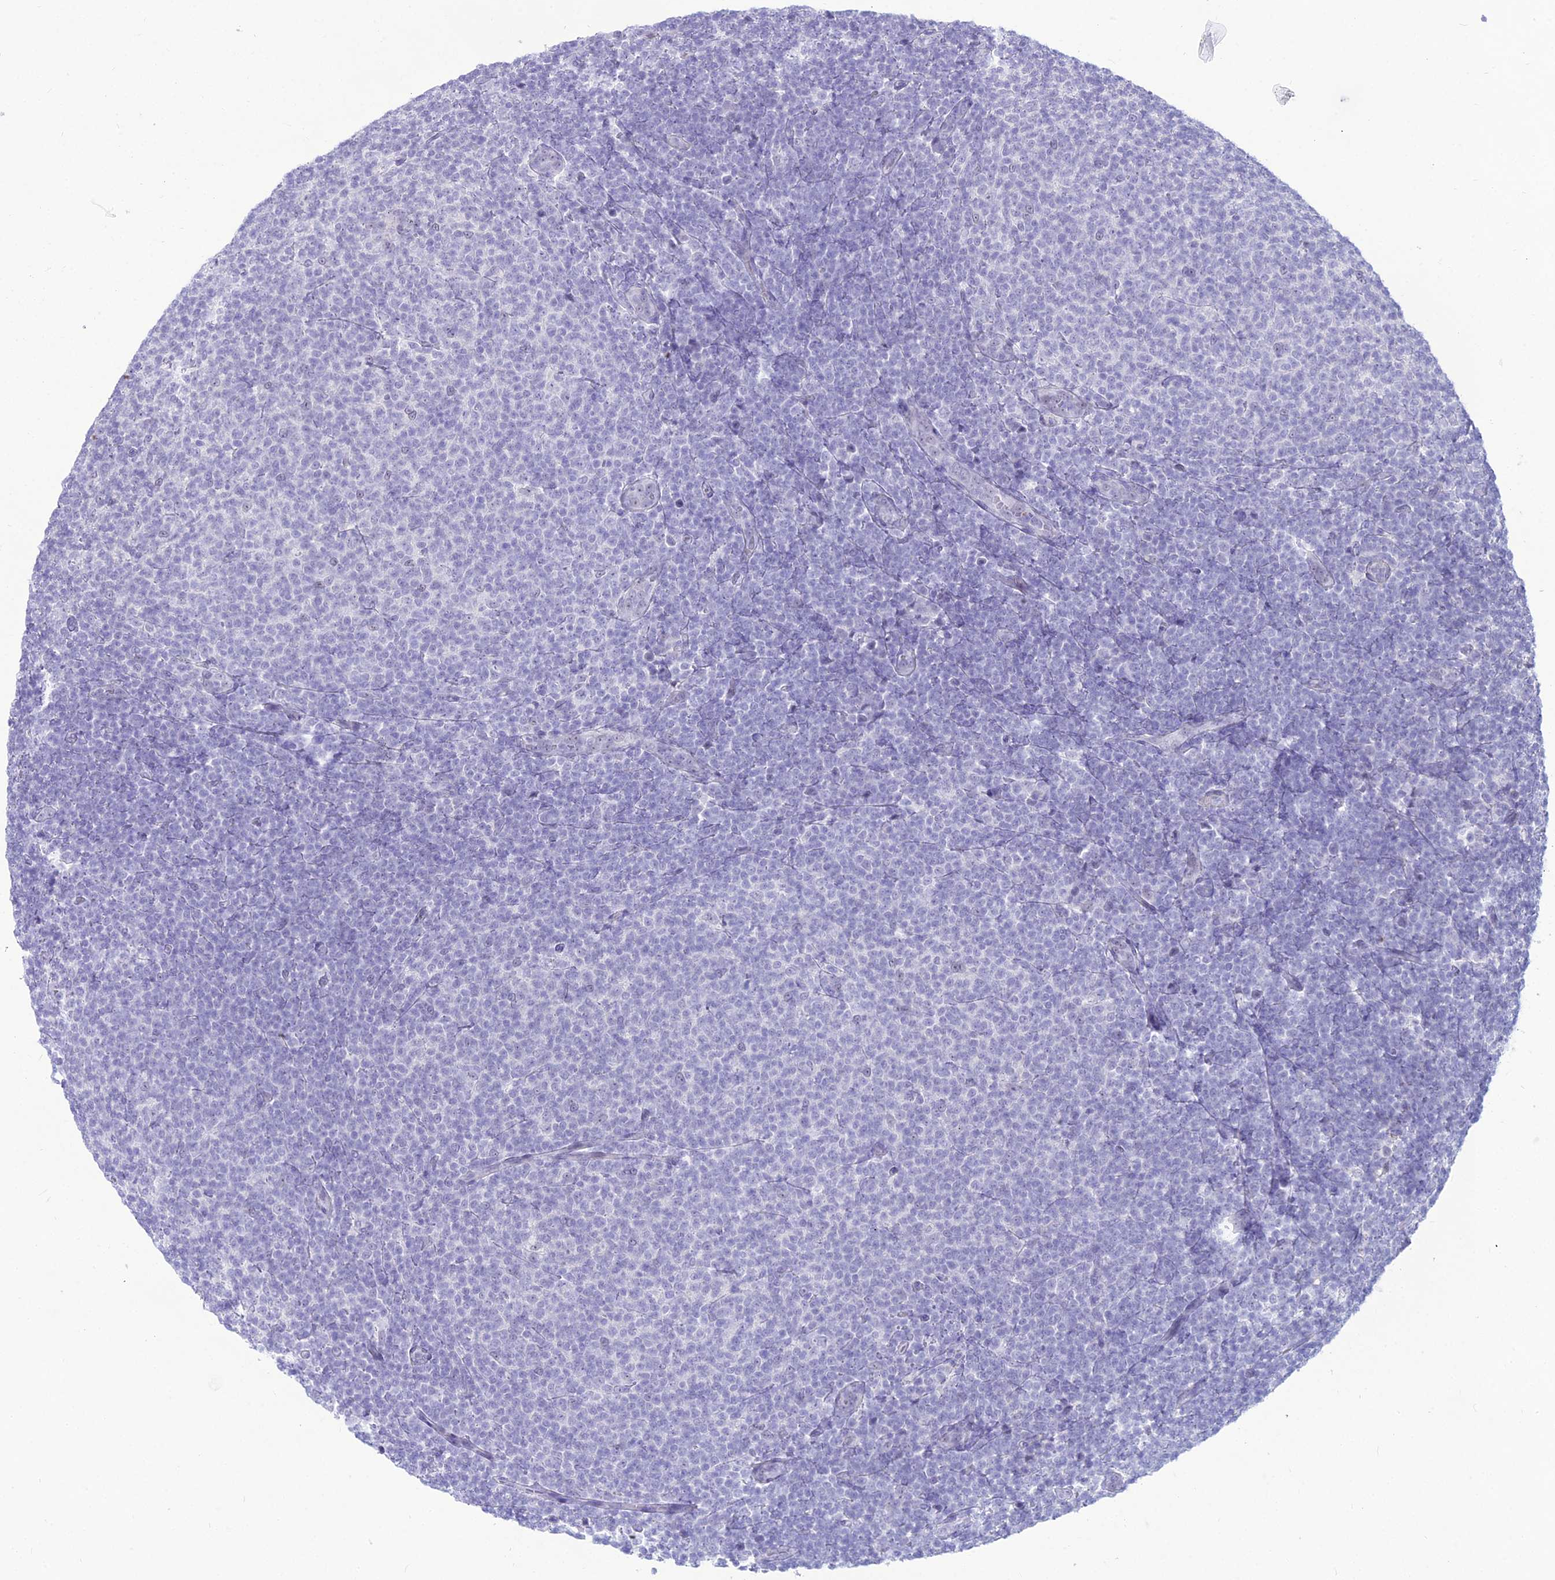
{"staining": {"intensity": "negative", "quantity": "none", "location": "none"}, "tissue": "lymphoma", "cell_type": "Tumor cells", "image_type": "cancer", "snomed": [{"axis": "morphology", "description": "Malignant lymphoma, non-Hodgkin's type, Low grade"}, {"axis": "topography", "description": "Lymph node"}], "caption": "The immunohistochemistry micrograph has no significant staining in tumor cells of low-grade malignant lymphoma, non-Hodgkin's type tissue.", "gene": "DHX40", "patient": {"sex": "male", "age": 66}}